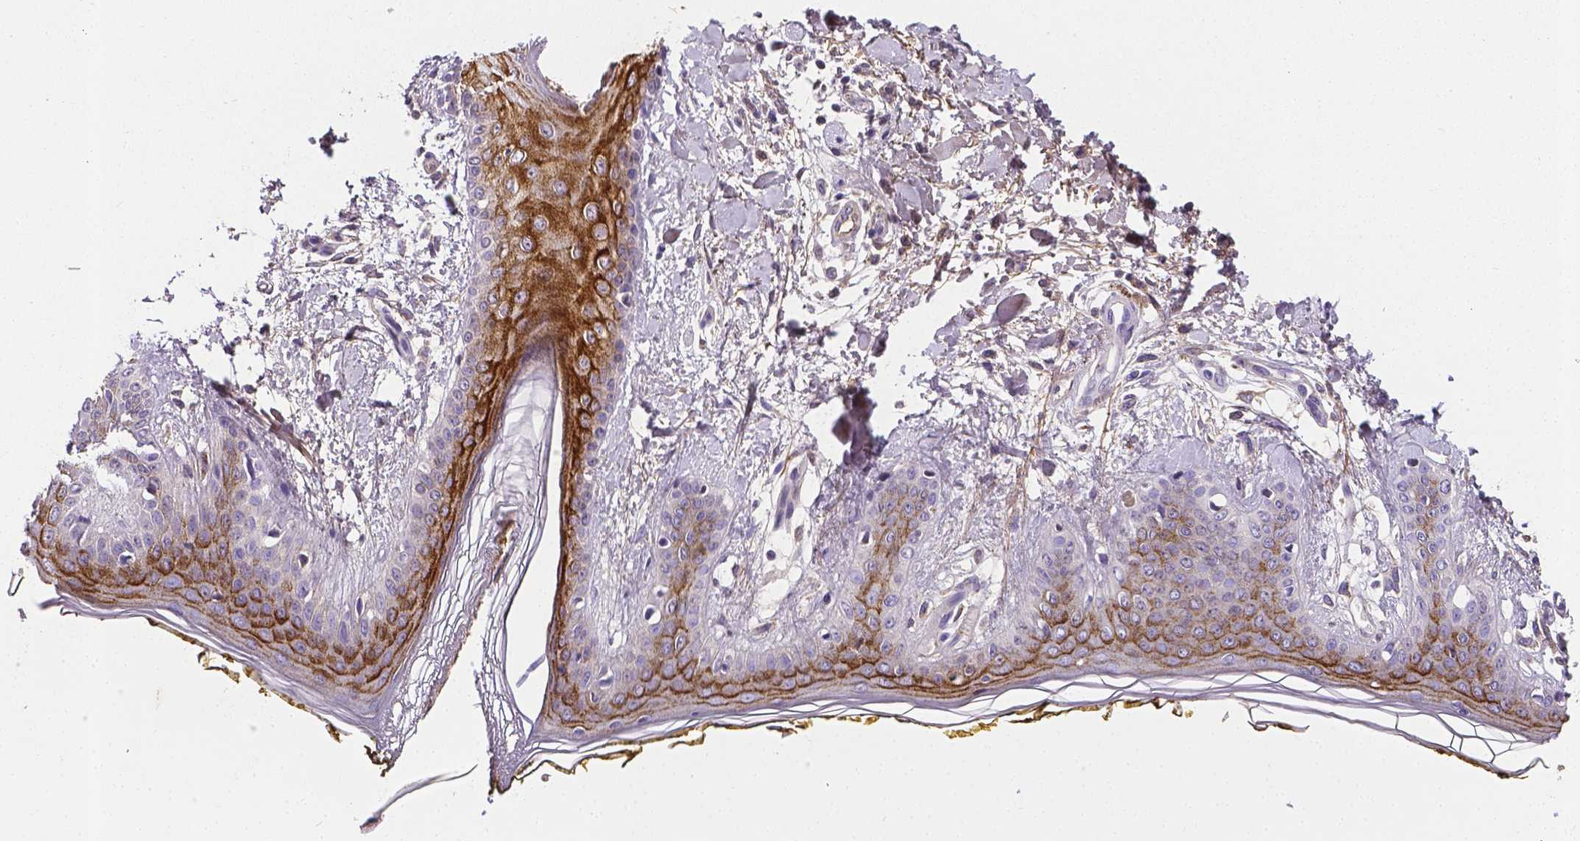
{"staining": {"intensity": "negative", "quantity": "none", "location": "none"}, "tissue": "skin", "cell_type": "Fibroblasts", "image_type": "normal", "snomed": [{"axis": "morphology", "description": "Normal tissue, NOS"}, {"axis": "topography", "description": "Skin"}], "caption": "Immunohistochemistry histopathology image of normal skin: skin stained with DAB (3,3'-diaminobenzidine) demonstrates no significant protein staining in fibroblasts.", "gene": "APOE", "patient": {"sex": "female", "age": 34}}